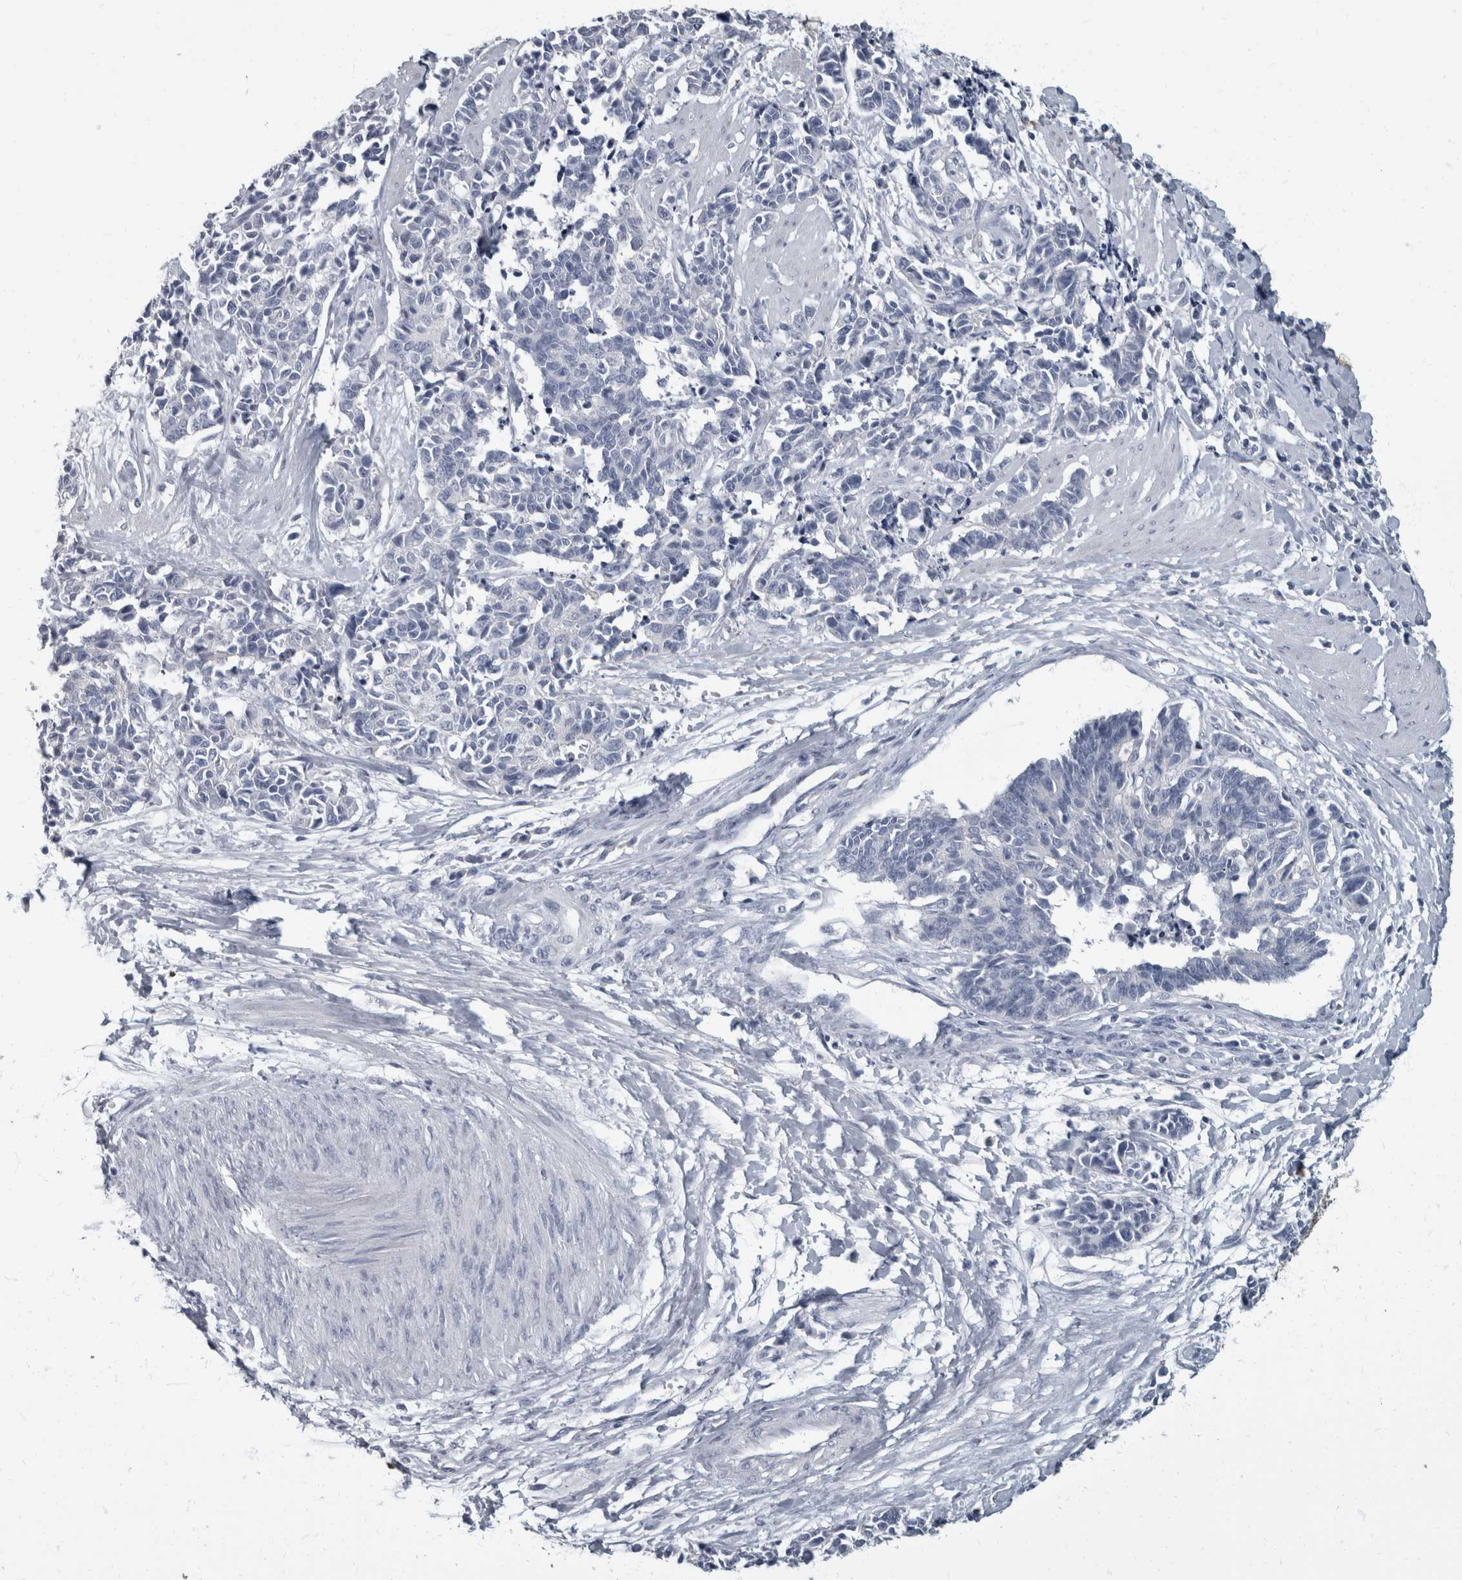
{"staining": {"intensity": "negative", "quantity": "none", "location": "none"}, "tissue": "cervical cancer", "cell_type": "Tumor cells", "image_type": "cancer", "snomed": [{"axis": "morphology", "description": "Squamous cell carcinoma, NOS"}, {"axis": "topography", "description": "Cervix"}], "caption": "Cervical squamous cell carcinoma stained for a protein using IHC exhibits no expression tumor cells.", "gene": "DSG2", "patient": {"sex": "female", "age": 35}}